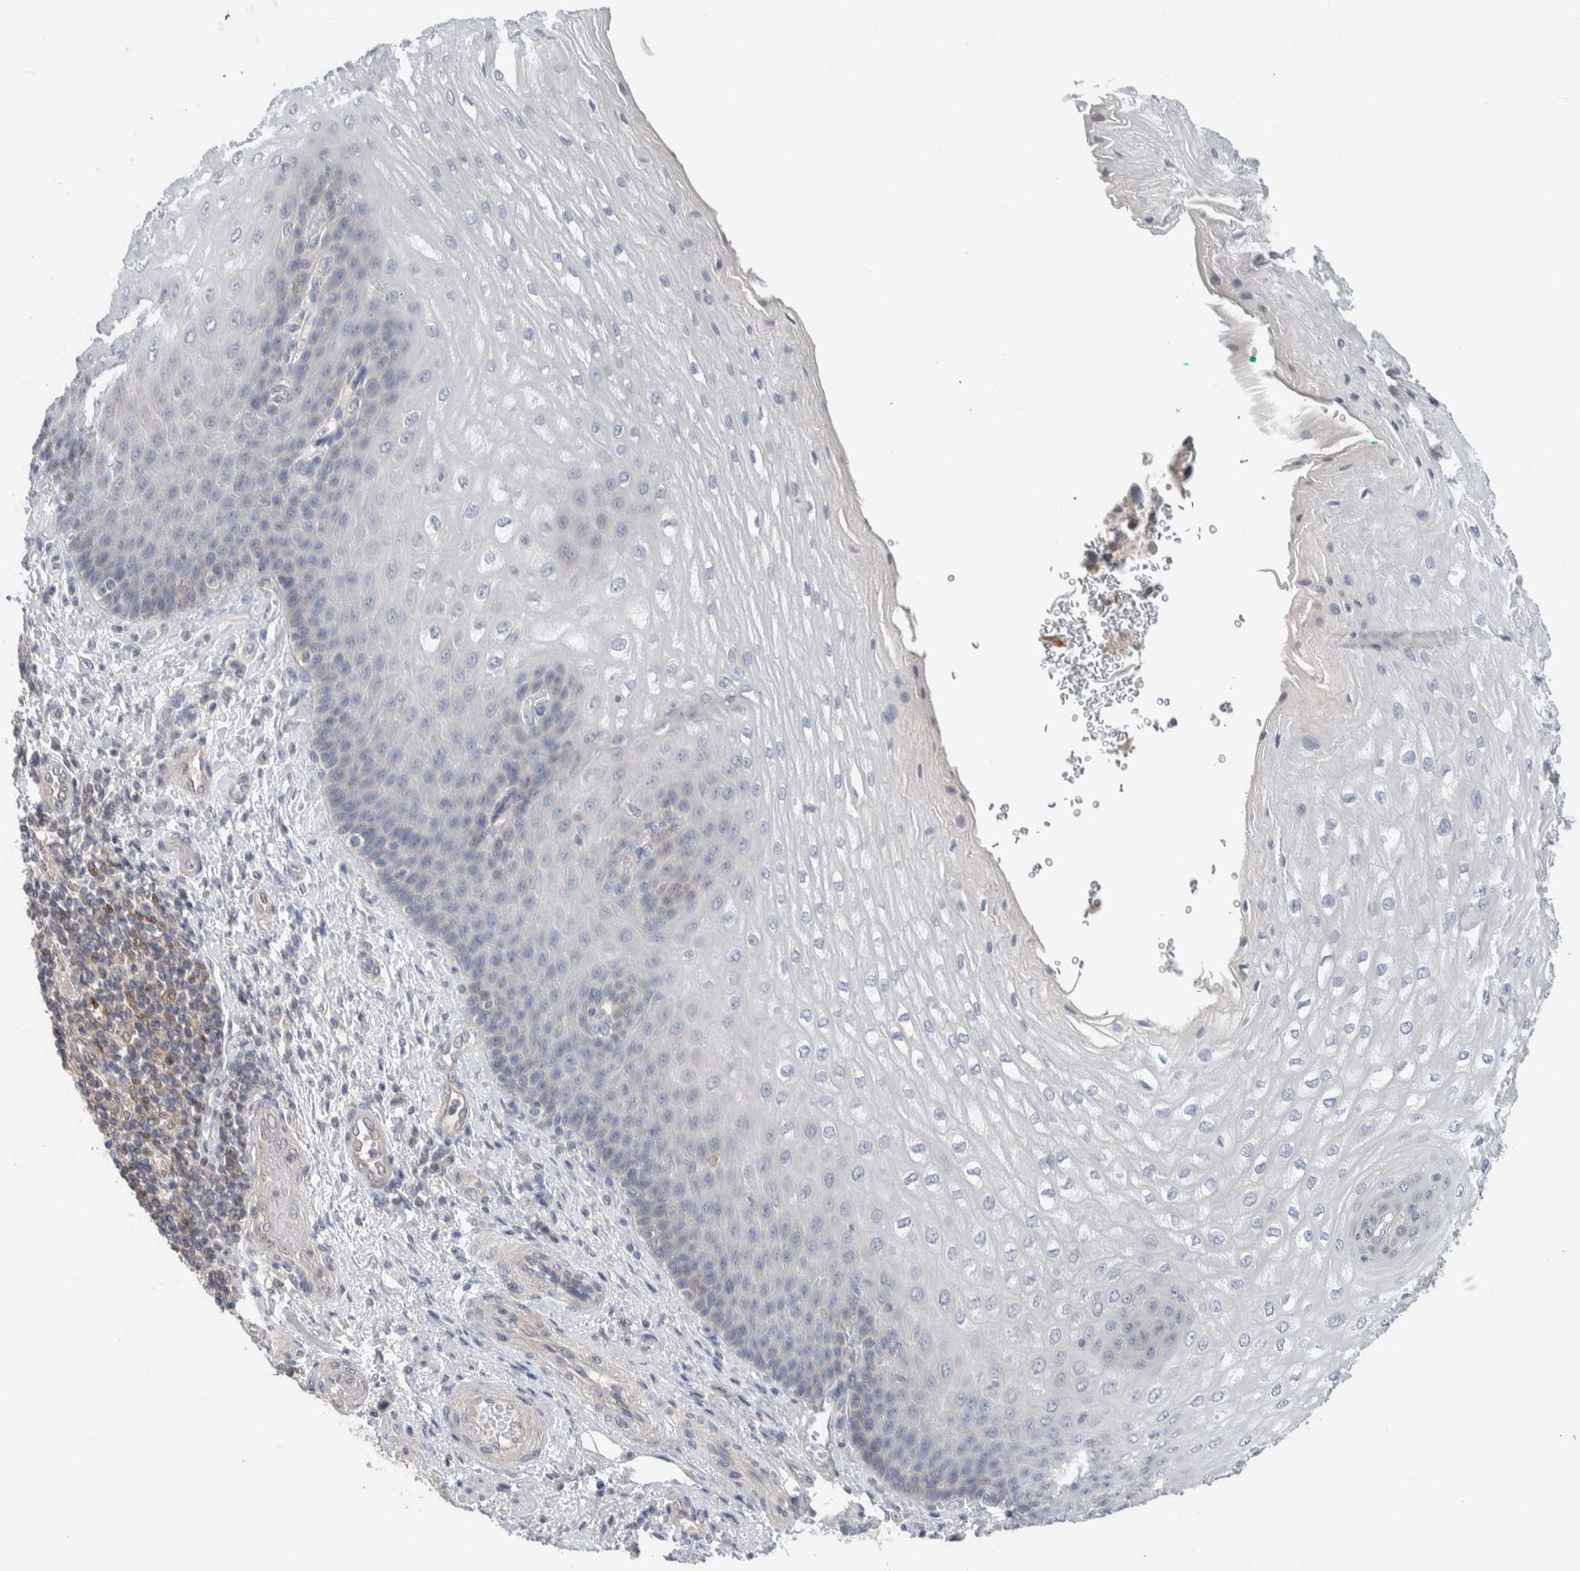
{"staining": {"intensity": "moderate", "quantity": "<25%", "location": "cytoplasmic/membranous"}, "tissue": "esophagus", "cell_type": "Squamous epithelial cells", "image_type": "normal", "snomed": [{"axis": "morphology", "description": "Normal tissue, NOS"}, {"axis": "topography", "description": "Esophagus"}], "caption": "Protein staining of unremarkable esophagus exhibits moderate cytoplasmic/membranous expression in approximately <25% of squamous epithelial cells. (Brightfield microscopy of DAB IHC at high magnification).", "gene": "NFKB2", "patient": {"sex": "male", "age": 54}}